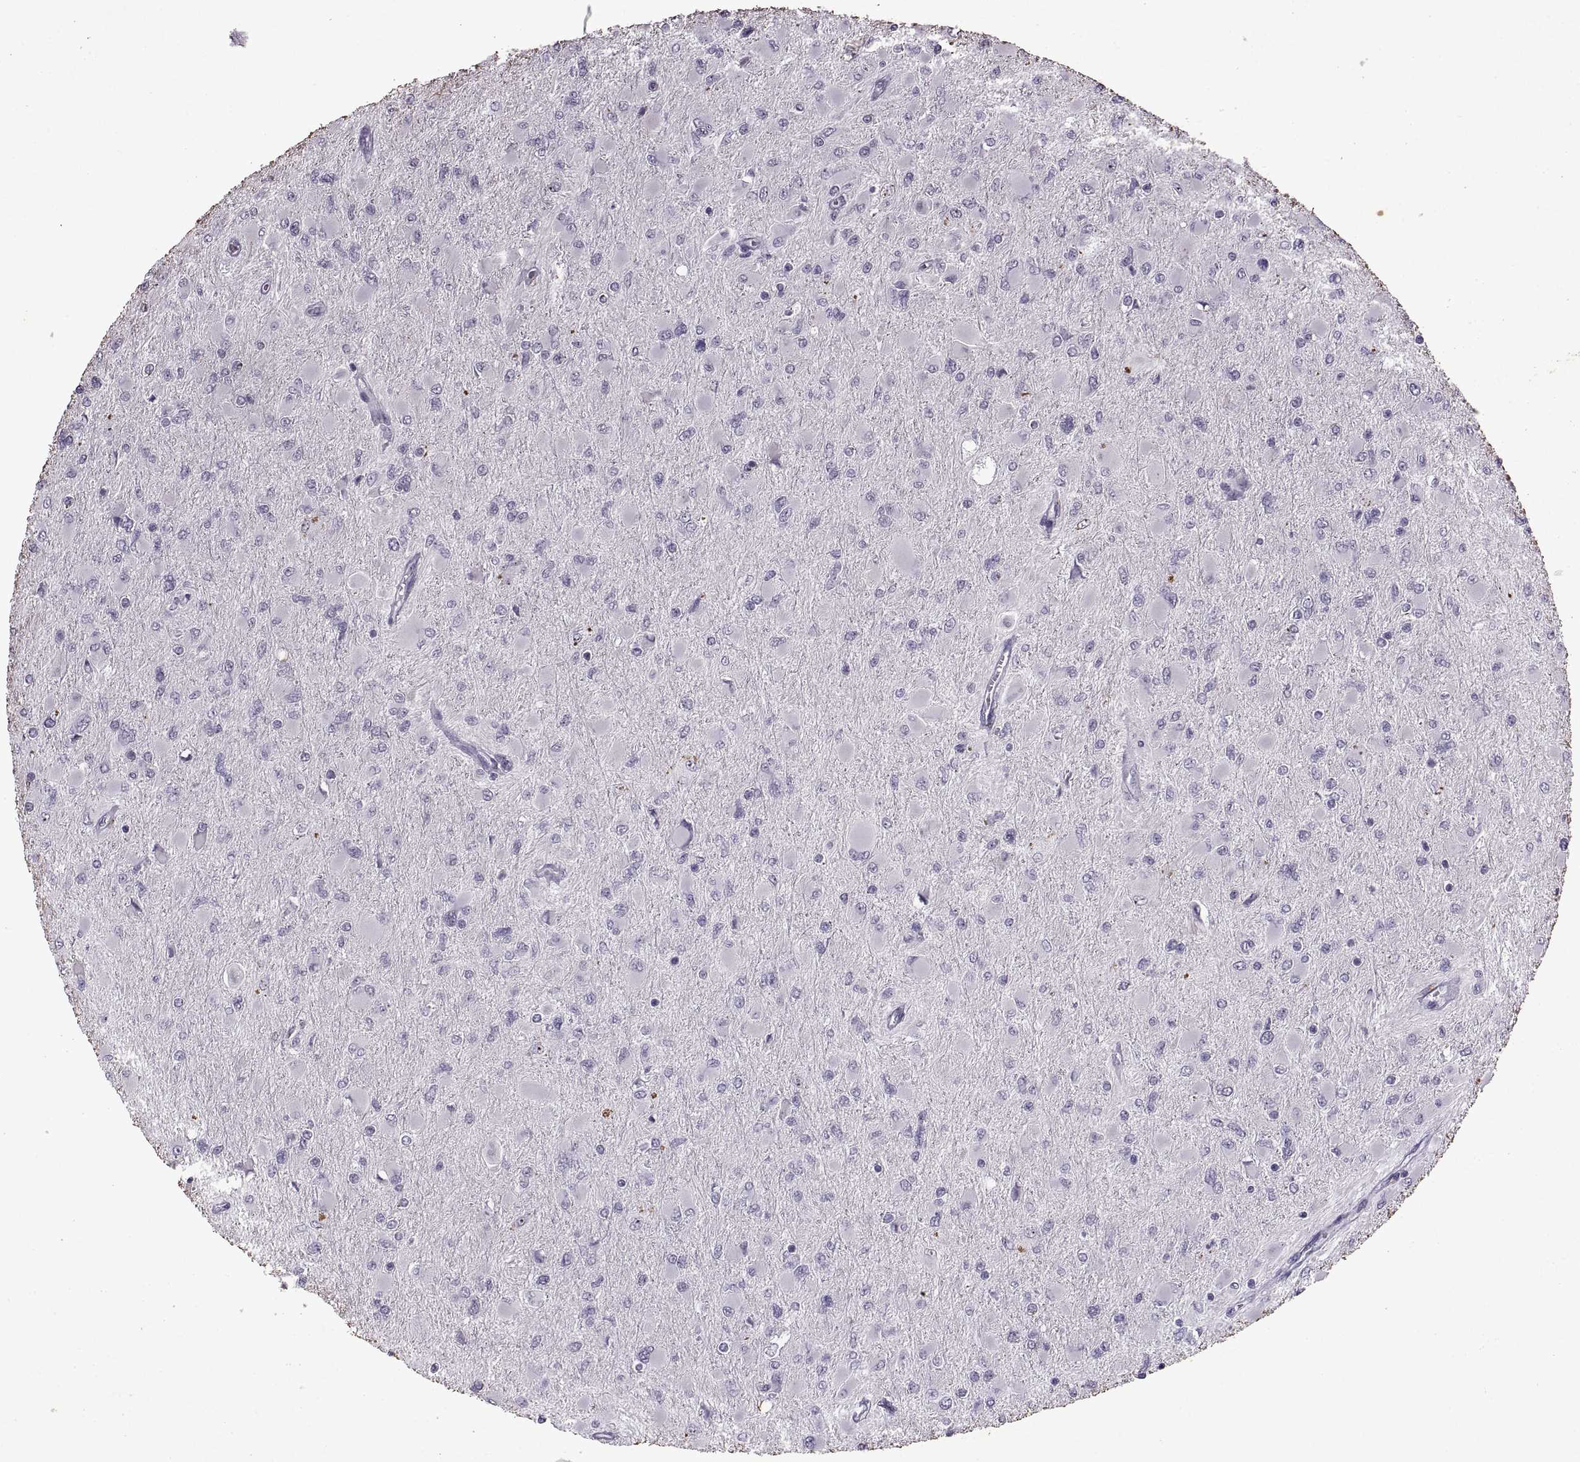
{"staining": {"intensity": "negative", "quantity": "none", "location": "none"}, "tissue": "glioma", "cell_type": "Tumor cells", "image_type": "cancer", "snomed": [{"axis": "morphology", "description": "Glioma, malignant, High grade"}, {"axis": "topography", "description": "Cerebral cortex"}], "caption": "Human glioma stained for a protein using immunohistochemistry (IHC) demonstrates no positivity in tumor cells.", "gene": "SINHCAF", "patient": {"sex": "female", "age": 36}}